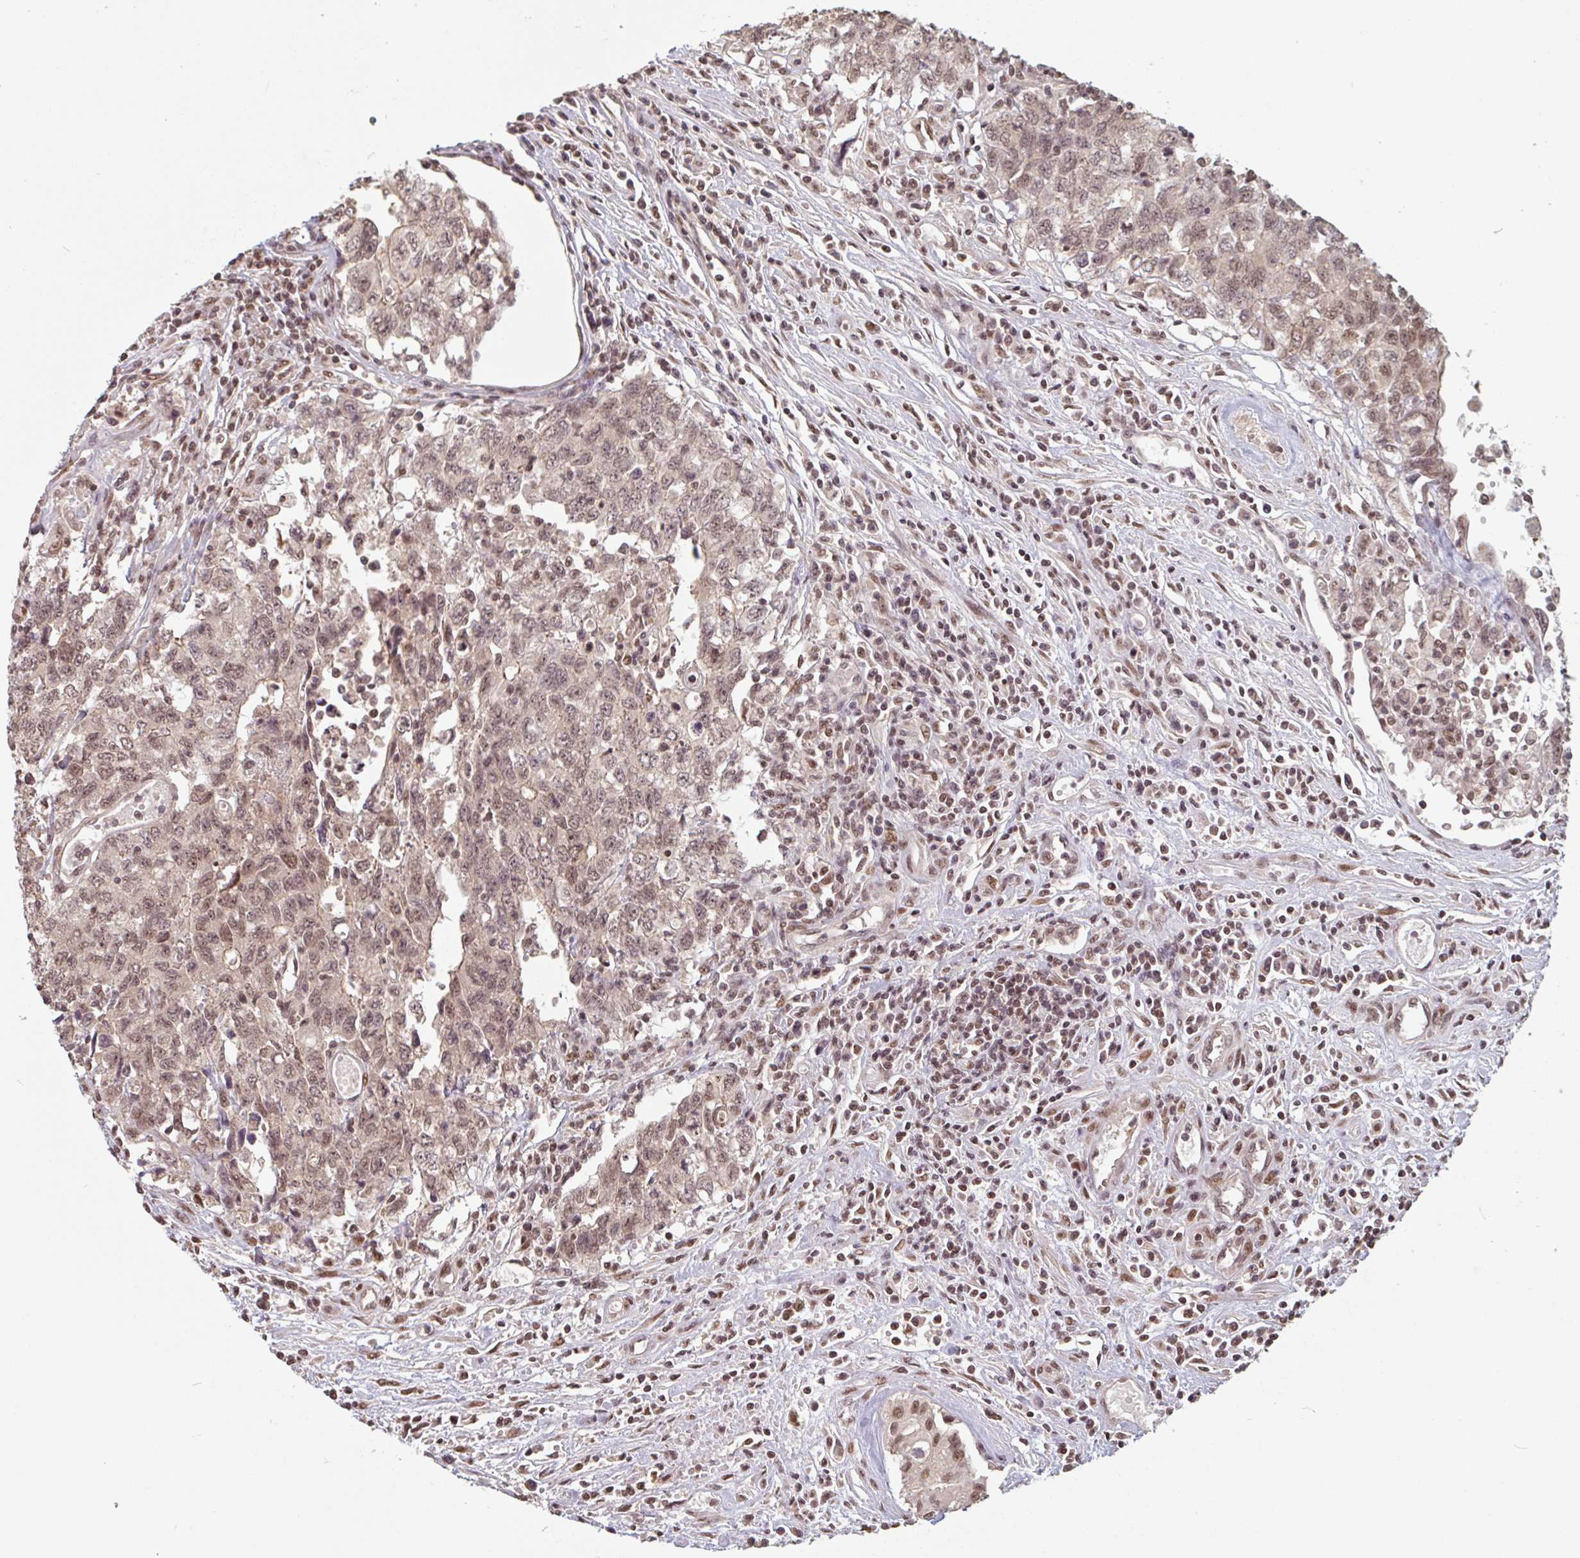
{"staining": {"intensity": "moderate", "quantity": ">75%", "location": "nuclear"}, "tissue": "testis cancer", "cell_type": "Tumor cells", "image_type": "cancer", "snomed": [{"axis": "morphology", "description": "Carcinoma, Embryonal, NOS"}, {"axis": "topography", "description": "Testis"}], "caption": "The photomicrograph displays a brown stain indicating the presence of a protein in the nuclear of tumor cells in embryonal carcinoma (testis). (Stains: DAB (3,3'-diaminobenzidine) in brown, nuclei in blue, Microscopy: brightfield microscopy at high magnification).", "gene": "DR1", "patient": {"sex": "male", "age": 34}}